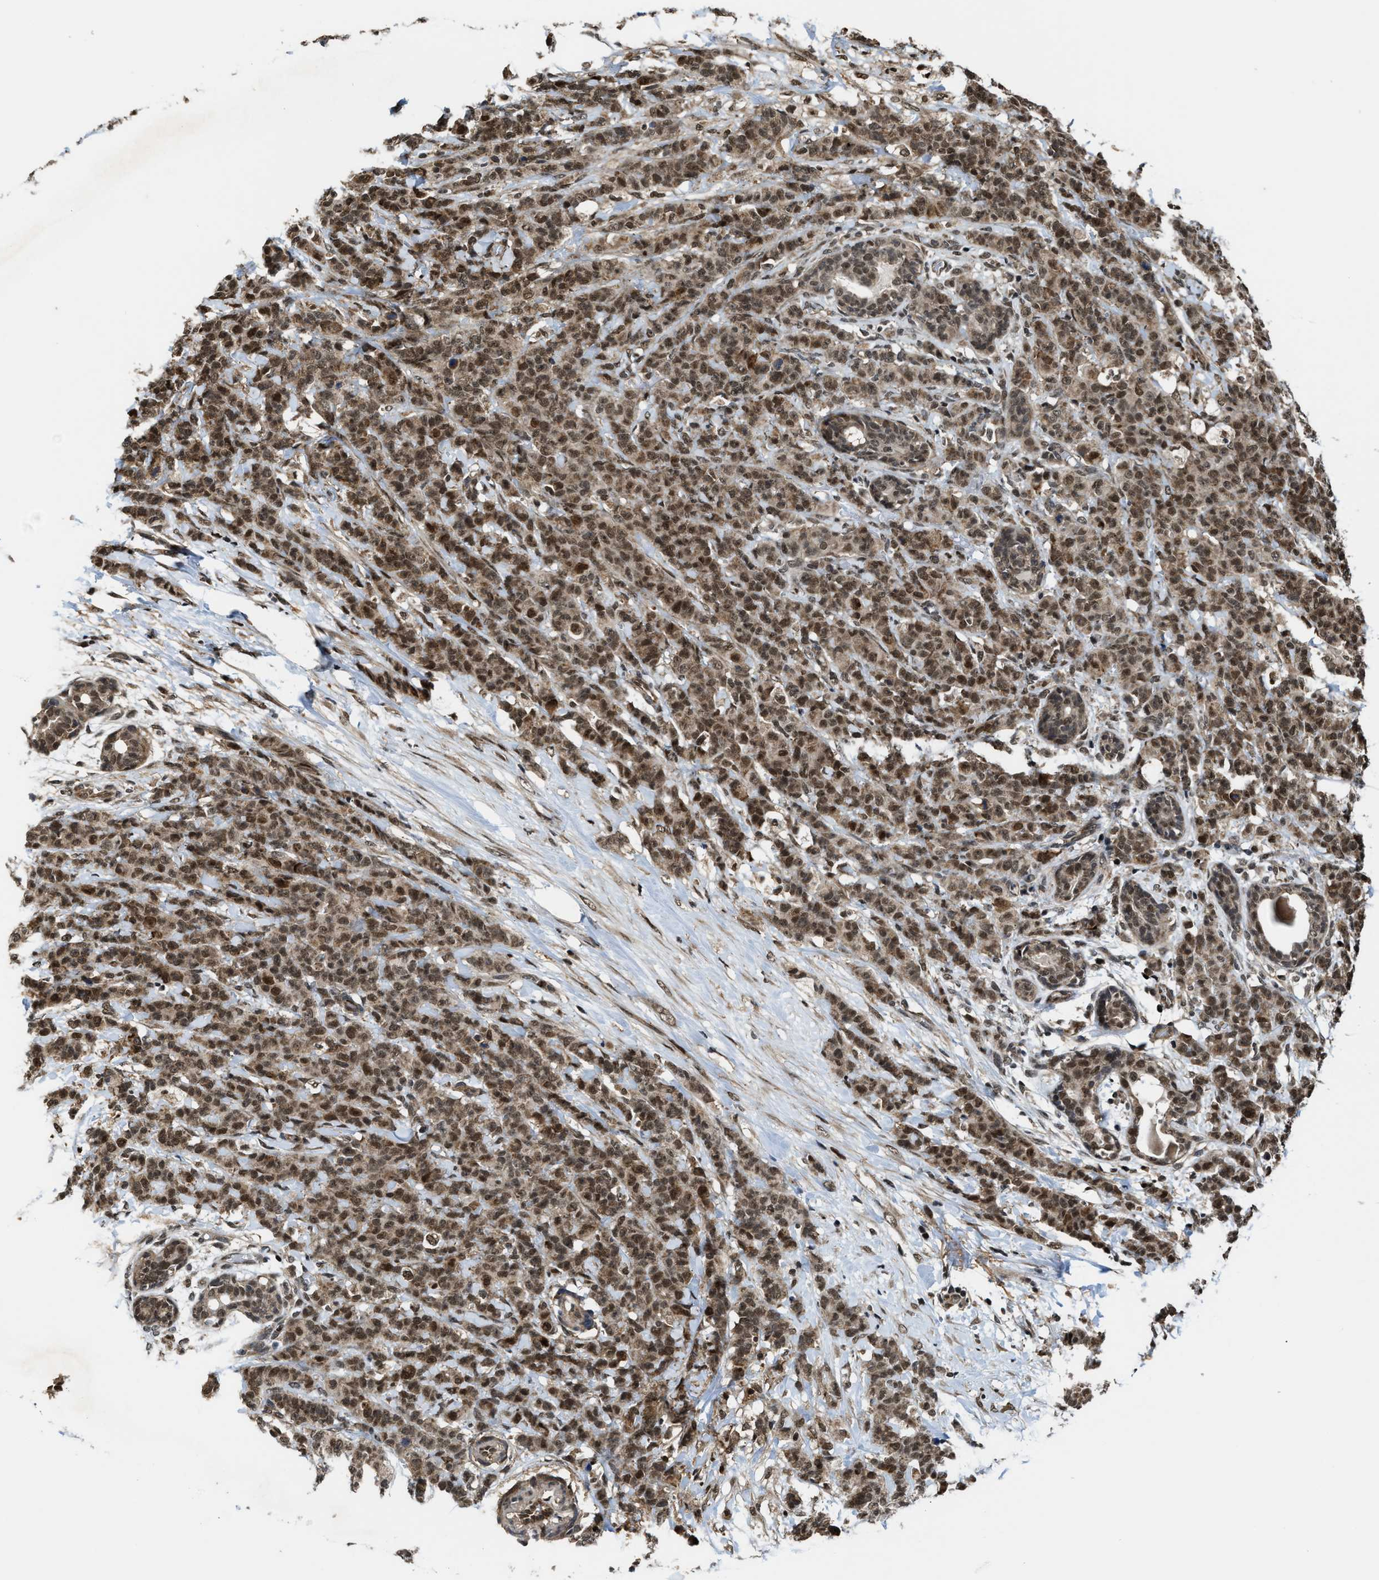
{"staining": {"intensity": "moderate", "quantity": ">75%", "location": "cytoplasmic/membranous,nuclear"}, "tissue": "breast cancer", "cell_type": "Tumor cells", "image_type": "cancer", "snomed": [{"axis": "morphology", "description": "Normal tissue, NOS"}, {"axis": "morphology", "description": "Duct carcinoma"}, {"axis": "topography", "description": "Breast"}], "caption": "Immunohistochemical staining of breast cancer exhibits medium levels of moderate cytoplasmic/membranous and nuclear expression in approximately >75% of tumor cells. Using DAB (3,3'-diaminobenzidine) (brown) and hematoxylin (blue) stains, captured at high magnification using brightfield microscopy.", "gene": "ZNF250", "patient": {"sex": "female", "age": 40}}